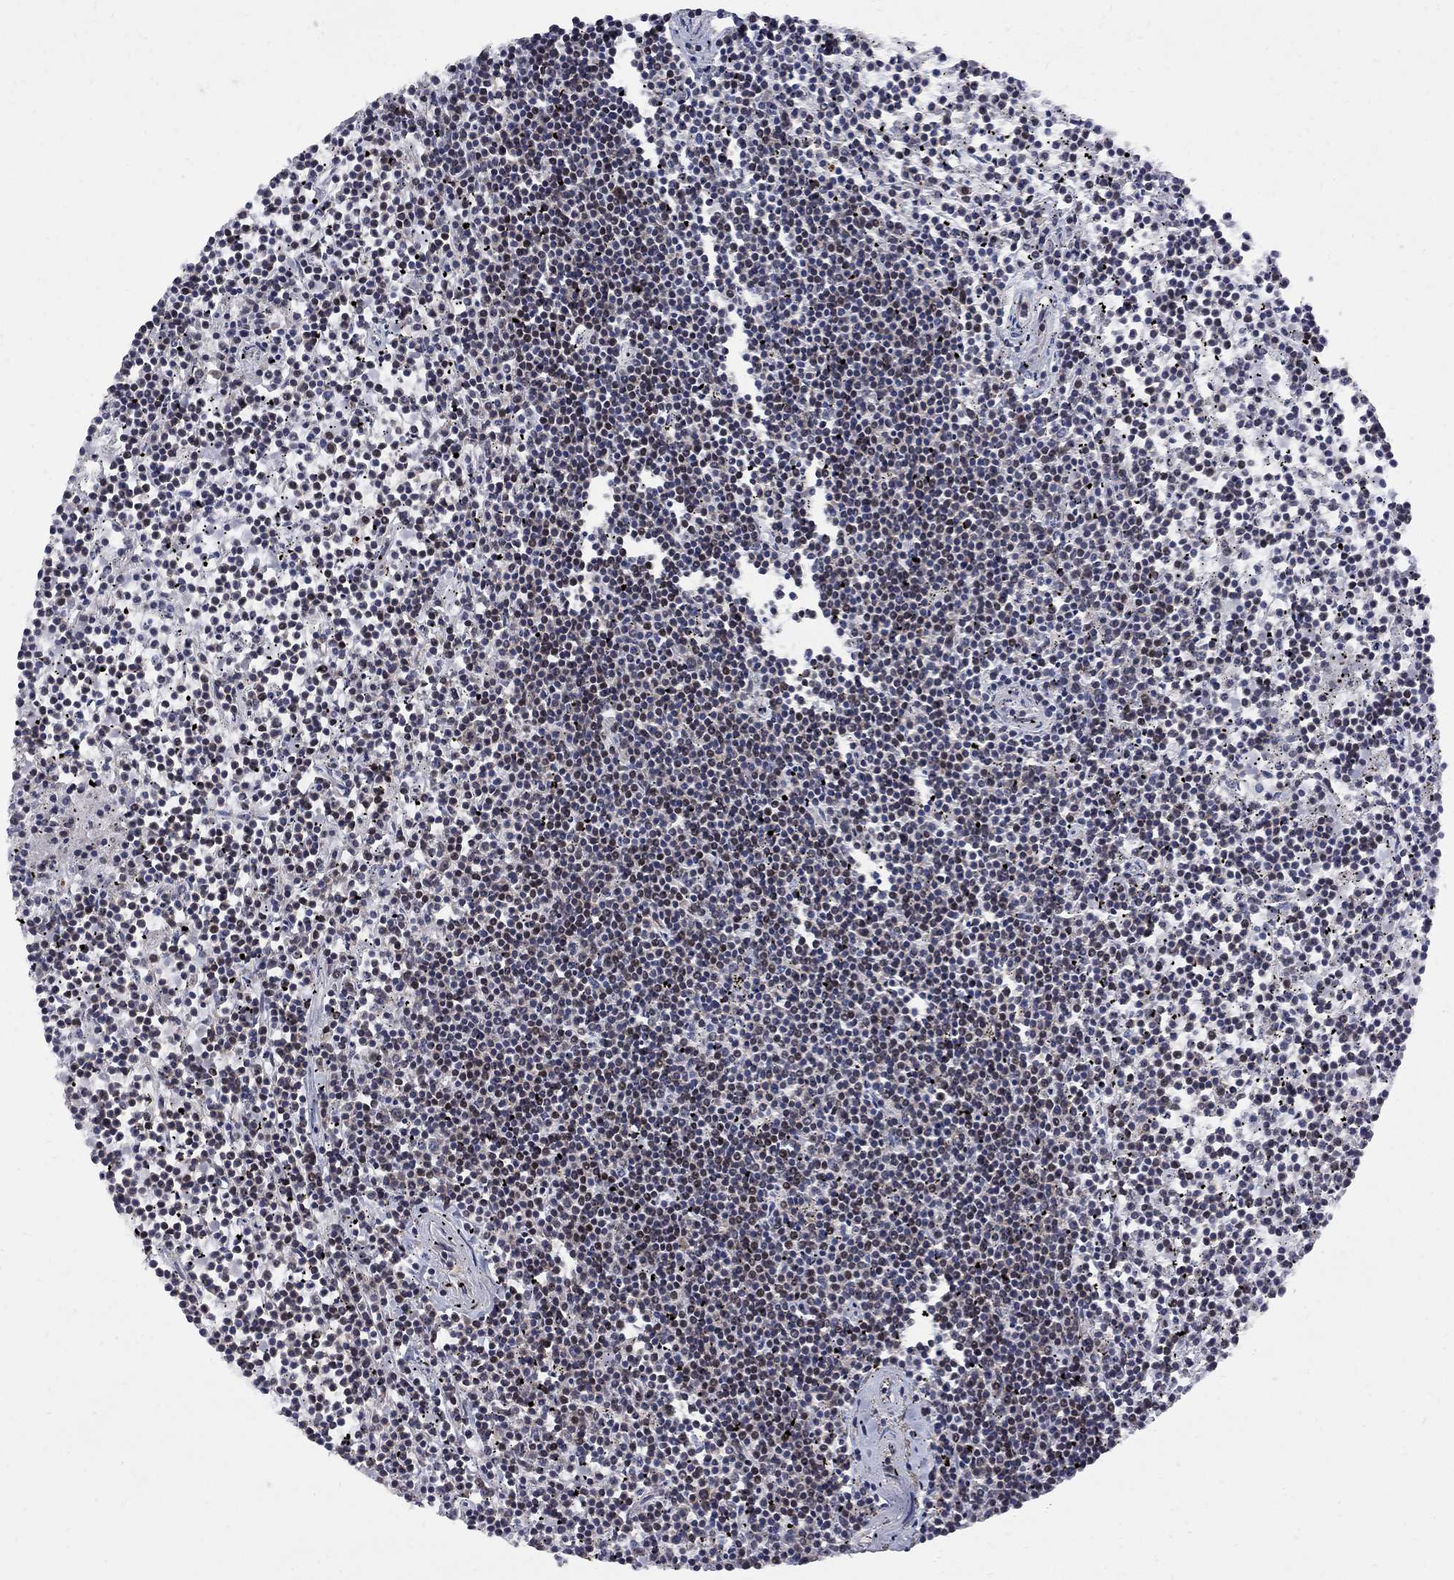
{"staining": {"intensity": "moderate", "quantity": "<25%", "location": "nuclear"}, "tissue": "lymphoma", "cell_type": "Tumor cells", "image_type": "cancer", "snomed": [{"axis": "morphology", "description": "Malignant lymphoma, non-Hodgkin's type, Low grade"}, {"axis": "topography", "description": "Spleen"}], "caption": "Immunohistochemistry of lymphoma exhibits low levels of moderate nuclear staining in approximately <25% of tumor cells.", "gene": "DHX33", "patient": {"sex": "female", "age": 19}}